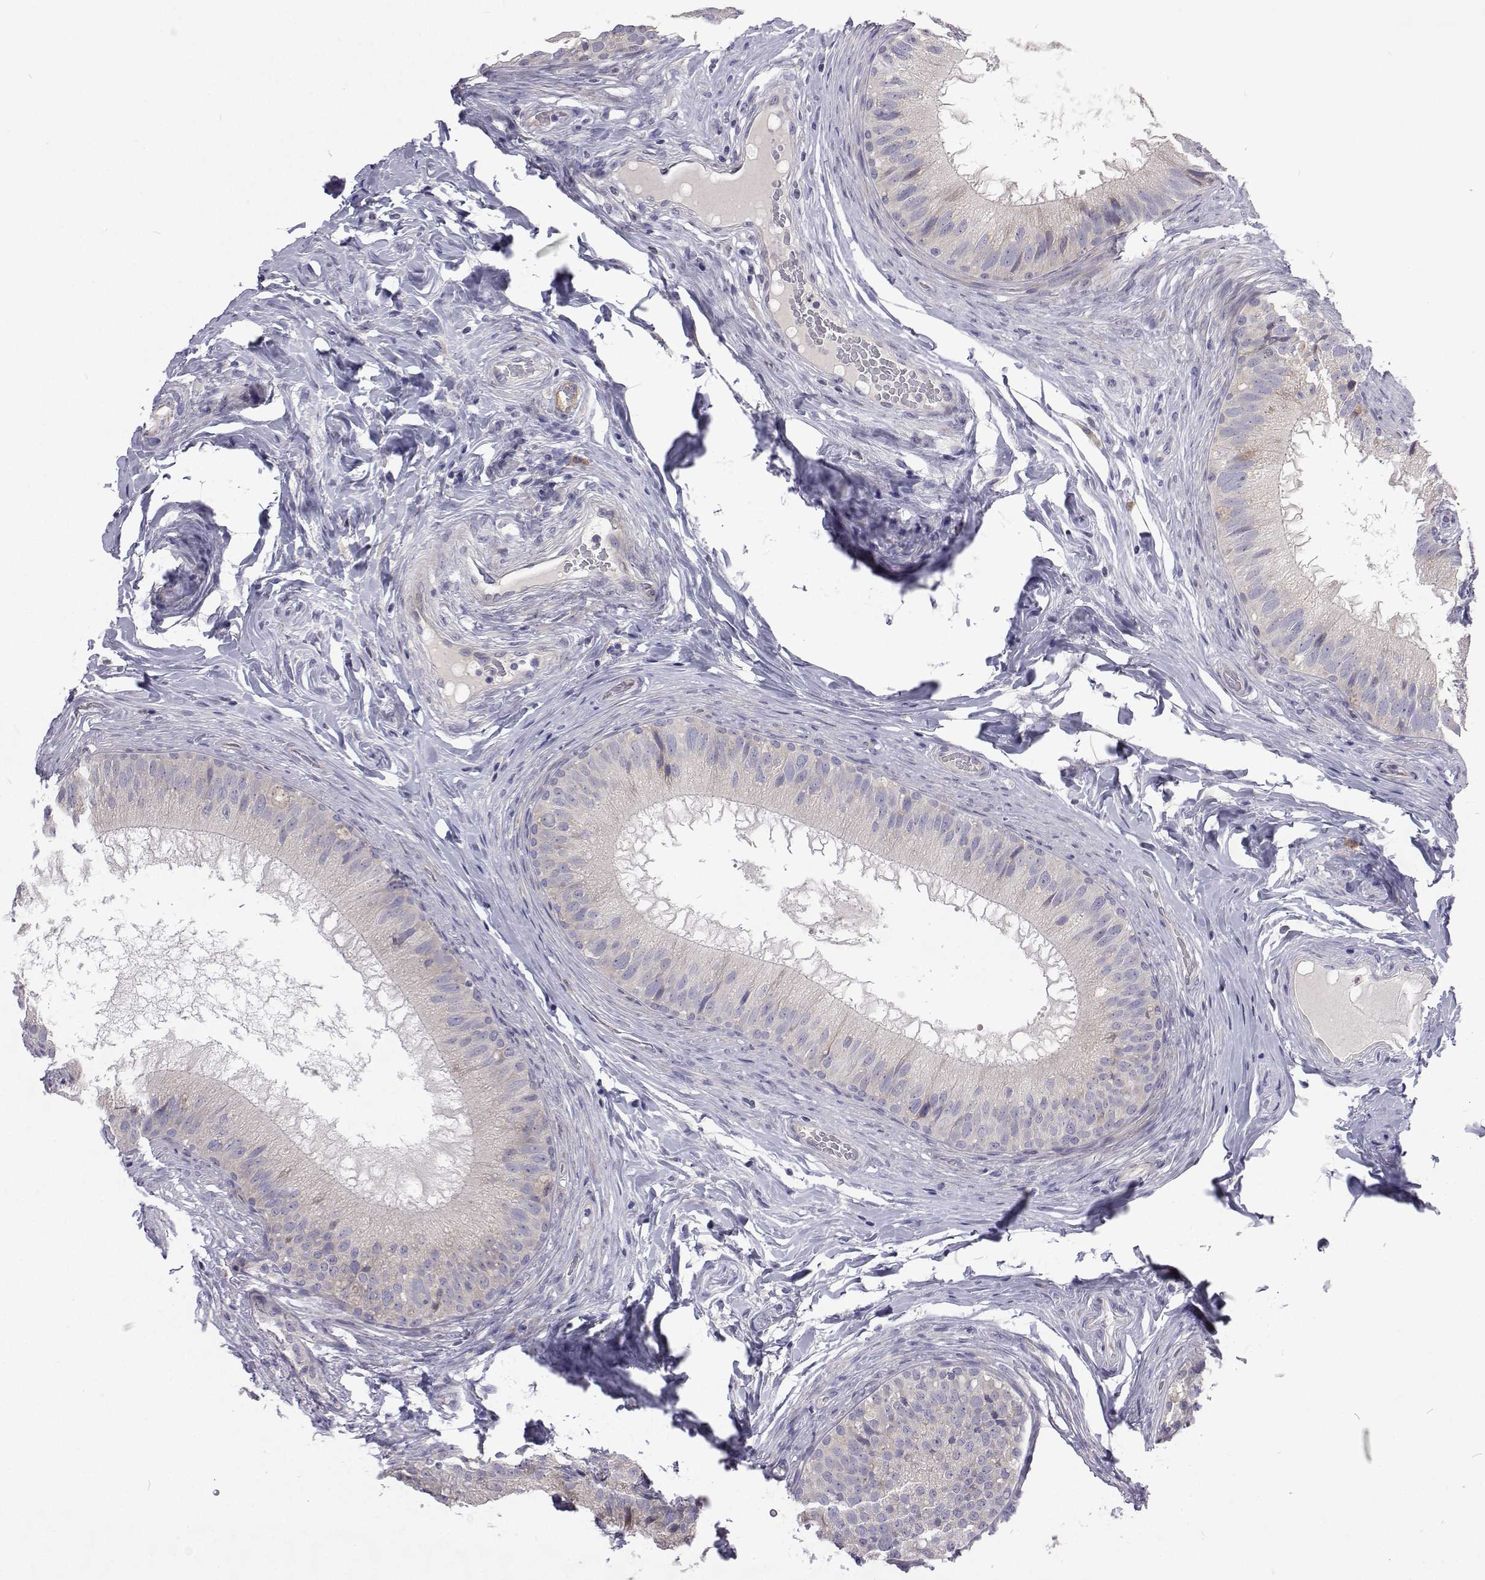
{"staining": {"intensity": "negative", "quantity": "none", "location": "none"}, "tissue": "epididymis", "cell_type": "Glandular cells", "image_type": "normal", "snomed": [{"axis": "morphology", "description": "Normal tissue, NOS"}, {"axis": "topography", "description": "Epididymis"}], "caption": "High magnification brightfield microscopy of unremarkable epididymis stained with DAB (brown) and counterstained with hematoxylin (blue): glandular cells show no significant staining. (IHC, brightfield microscopy, high magnification).", "gene": "NPR3", "patient": {"sex": "male", "age": 34}}